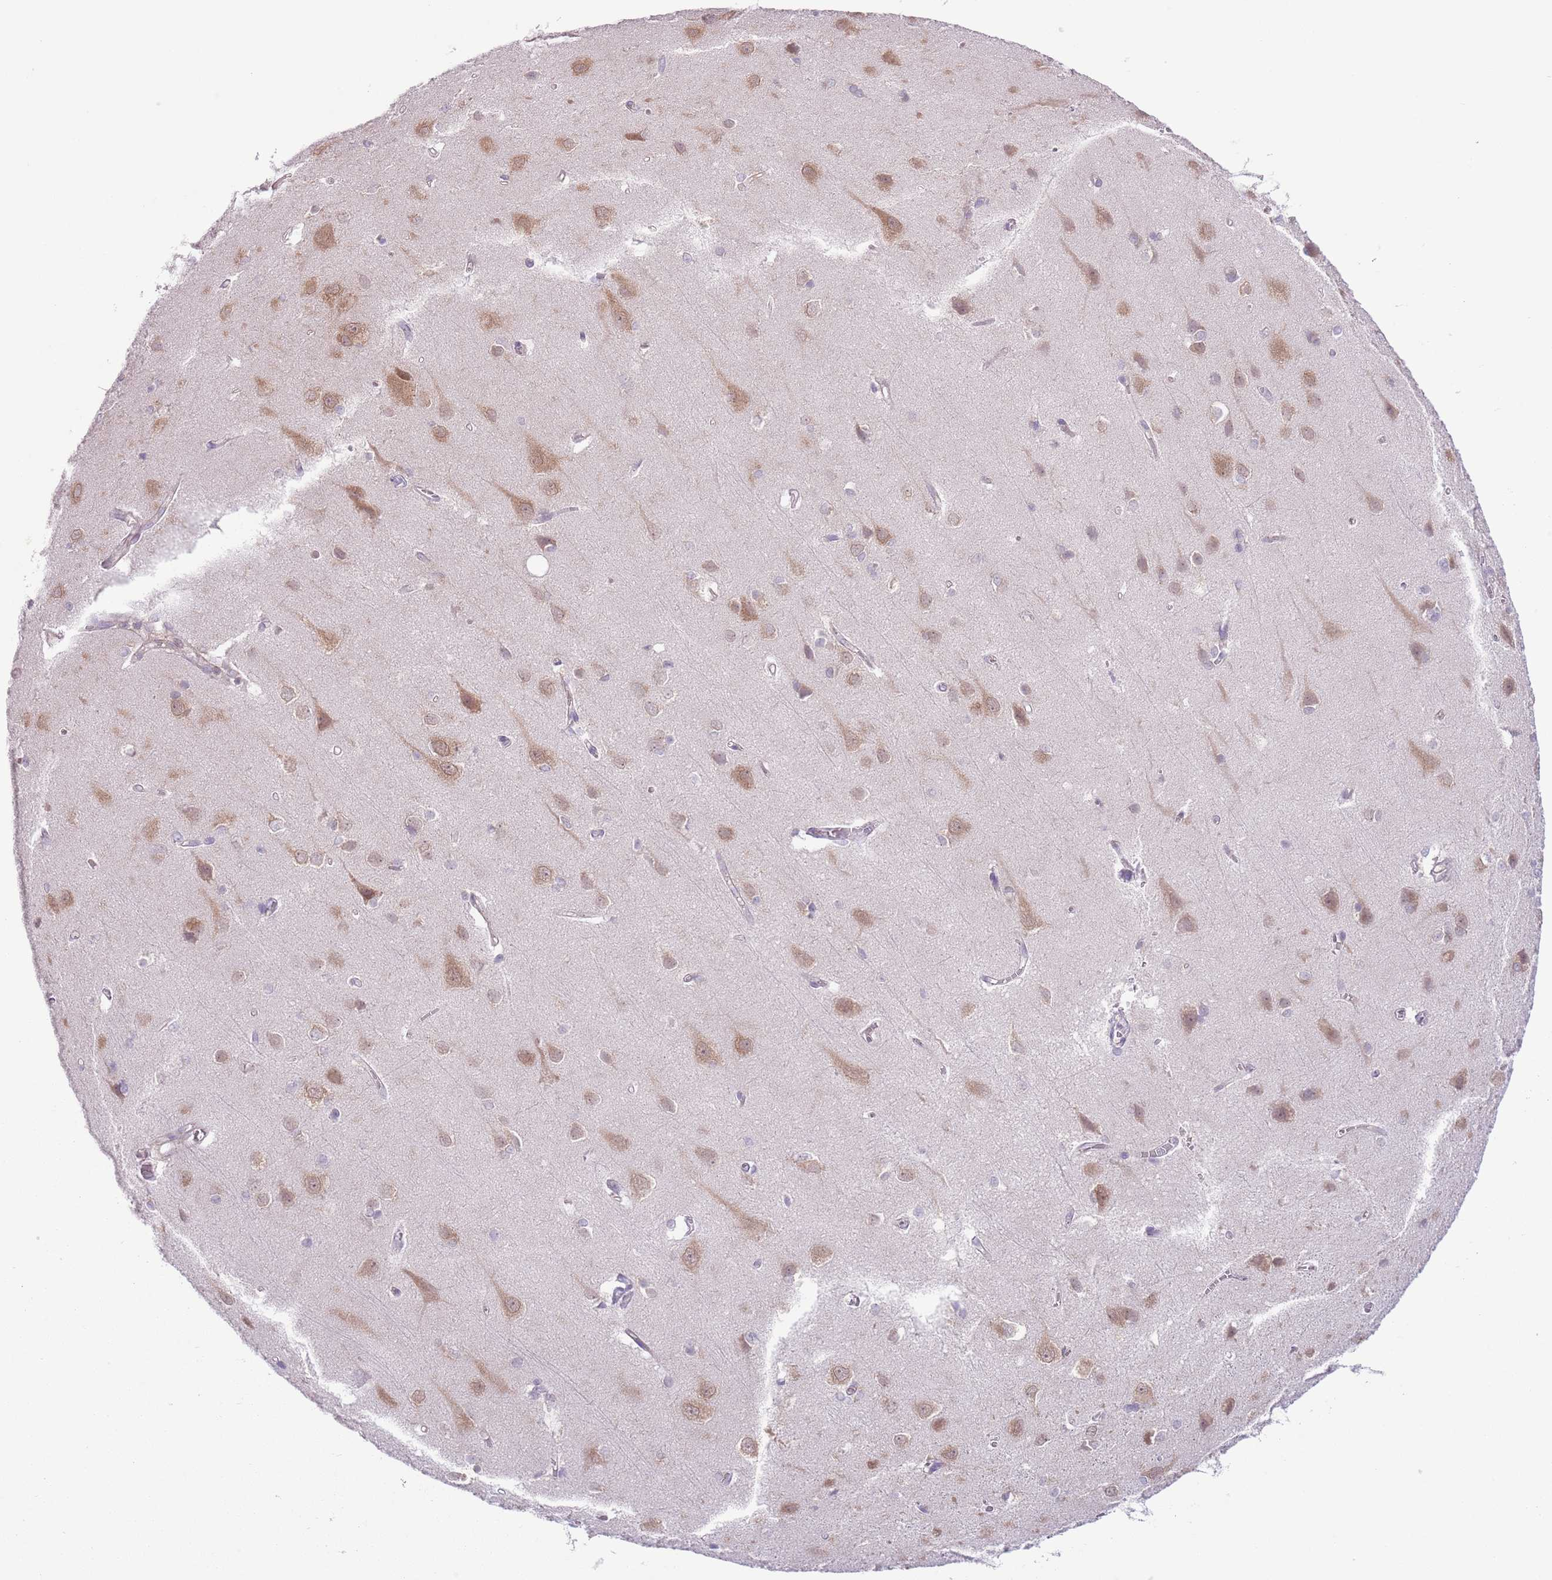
{"staining": {"intensity": "negative", "quantity": "none", "location": "none"}, "tissue": "cerebral cortex", "cell_type": "Endothelial cells", "image_type": "normal", "snomed": [{"axis": "morphology", "description": "Normal tissue, NOS"}, {"axis": "topography", "description": "Cerebral cortex"}], "caption": "Immunohistochemistry image of unremarkable human cerebral cortex stained for a protein (brown), which exhibits no staining in endothelial cells.", "gene": "COPE", "patient": {"sex": "male", "age": 37}}